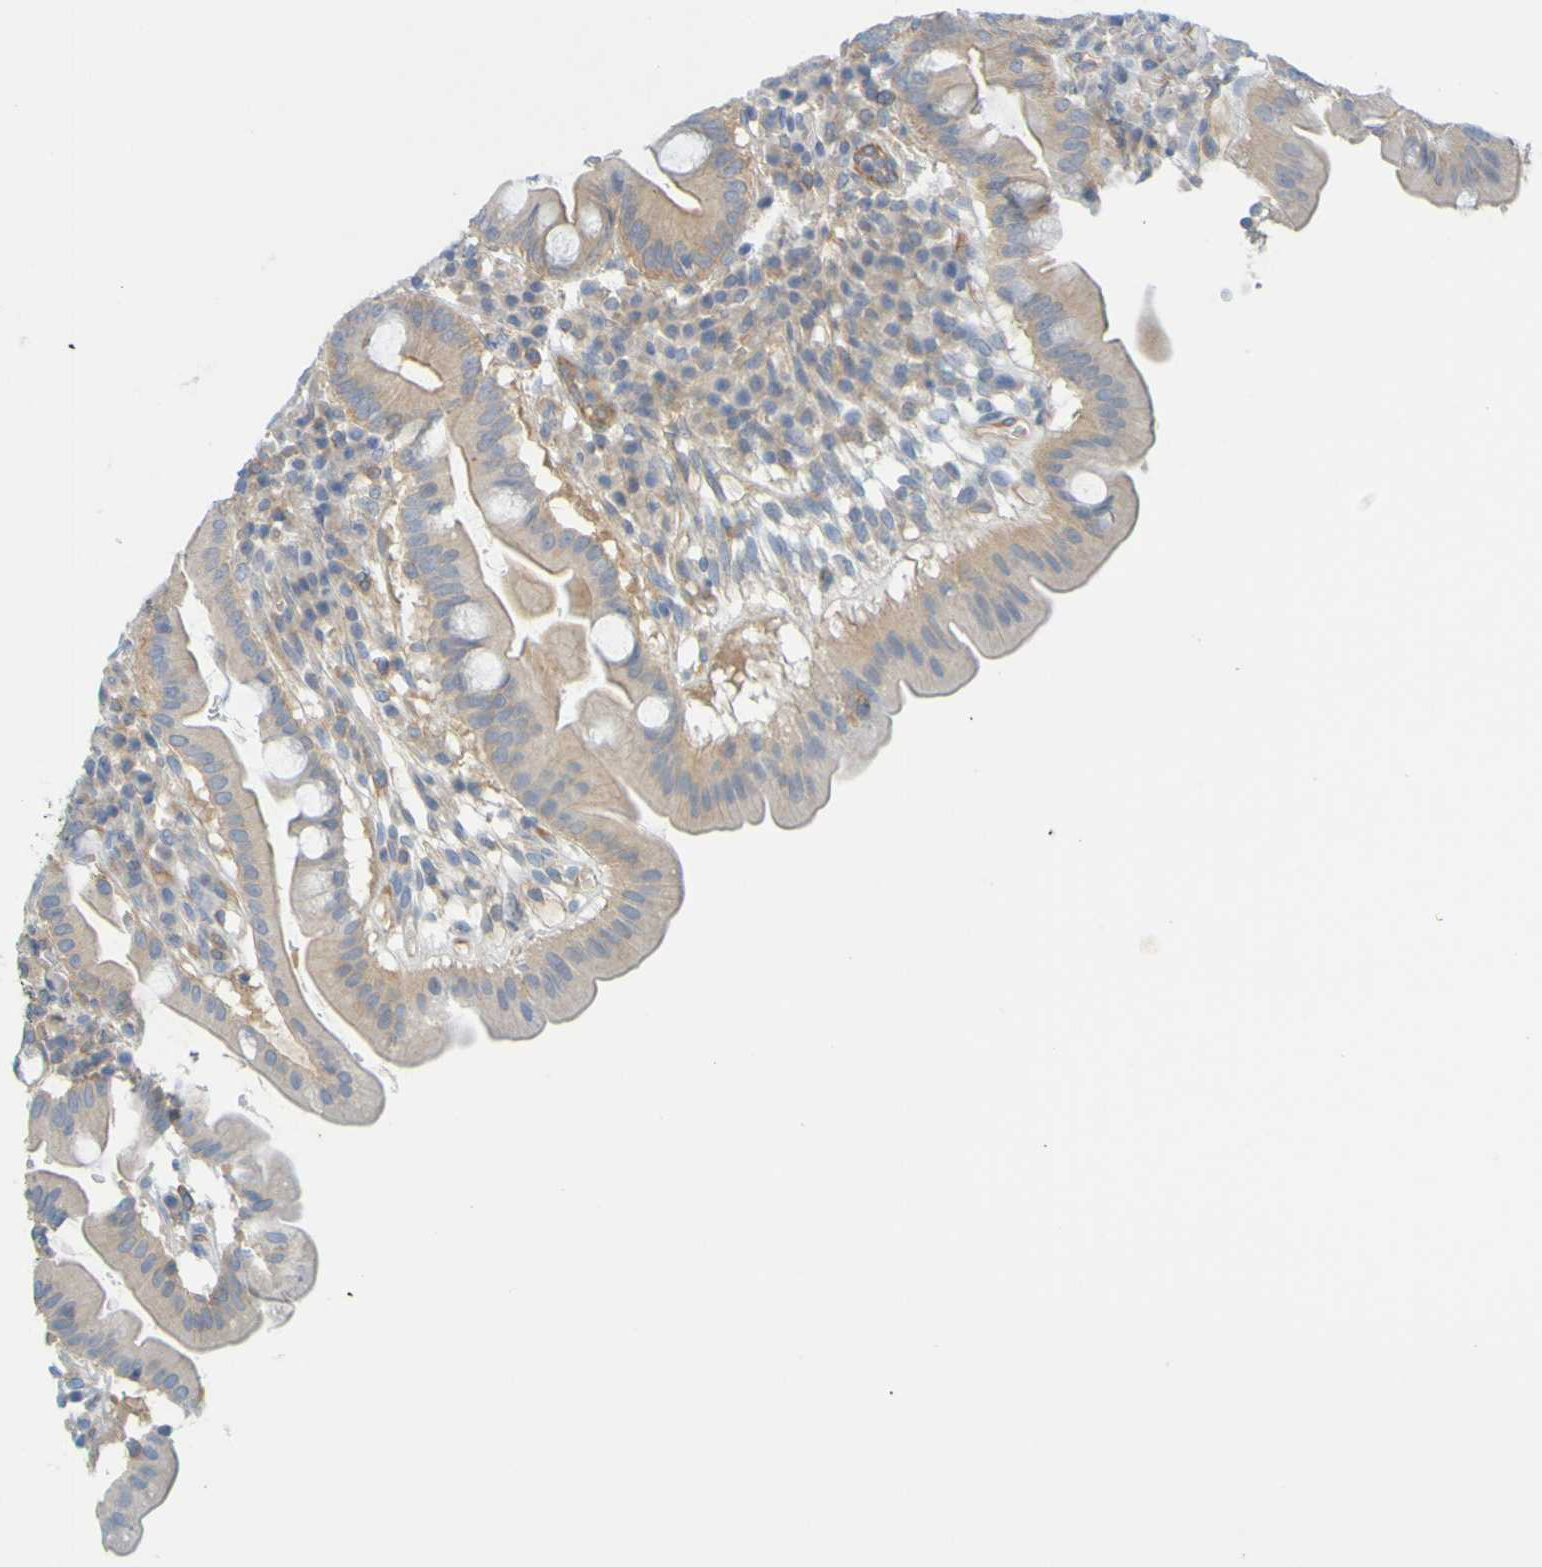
{"staining": {"intensity": "moderate", "quantity": ">75%", "location": "cytoplasmic/membranous"}, "tissue": "duodenum", "cell_type": "Glandular cells", "image_type": "normal", "snomed": [{"axis": "morphology", "description": "Normal tissue, NOS"}, {"axis": "topography", "description": "Duodenum"}], "caption": "Protein staining of normal duodenum demonstrates moderate cytoplasmic/membranous expression in about >75% of glandular cells. Using DAB (3,3'-diaminobenzidine) (brown) and hematoxylin (blue) stains, captured at high magnification using brightfield microscopy.", "gene": "APPL1", "patient": {"sex": "male", "age": 50}}